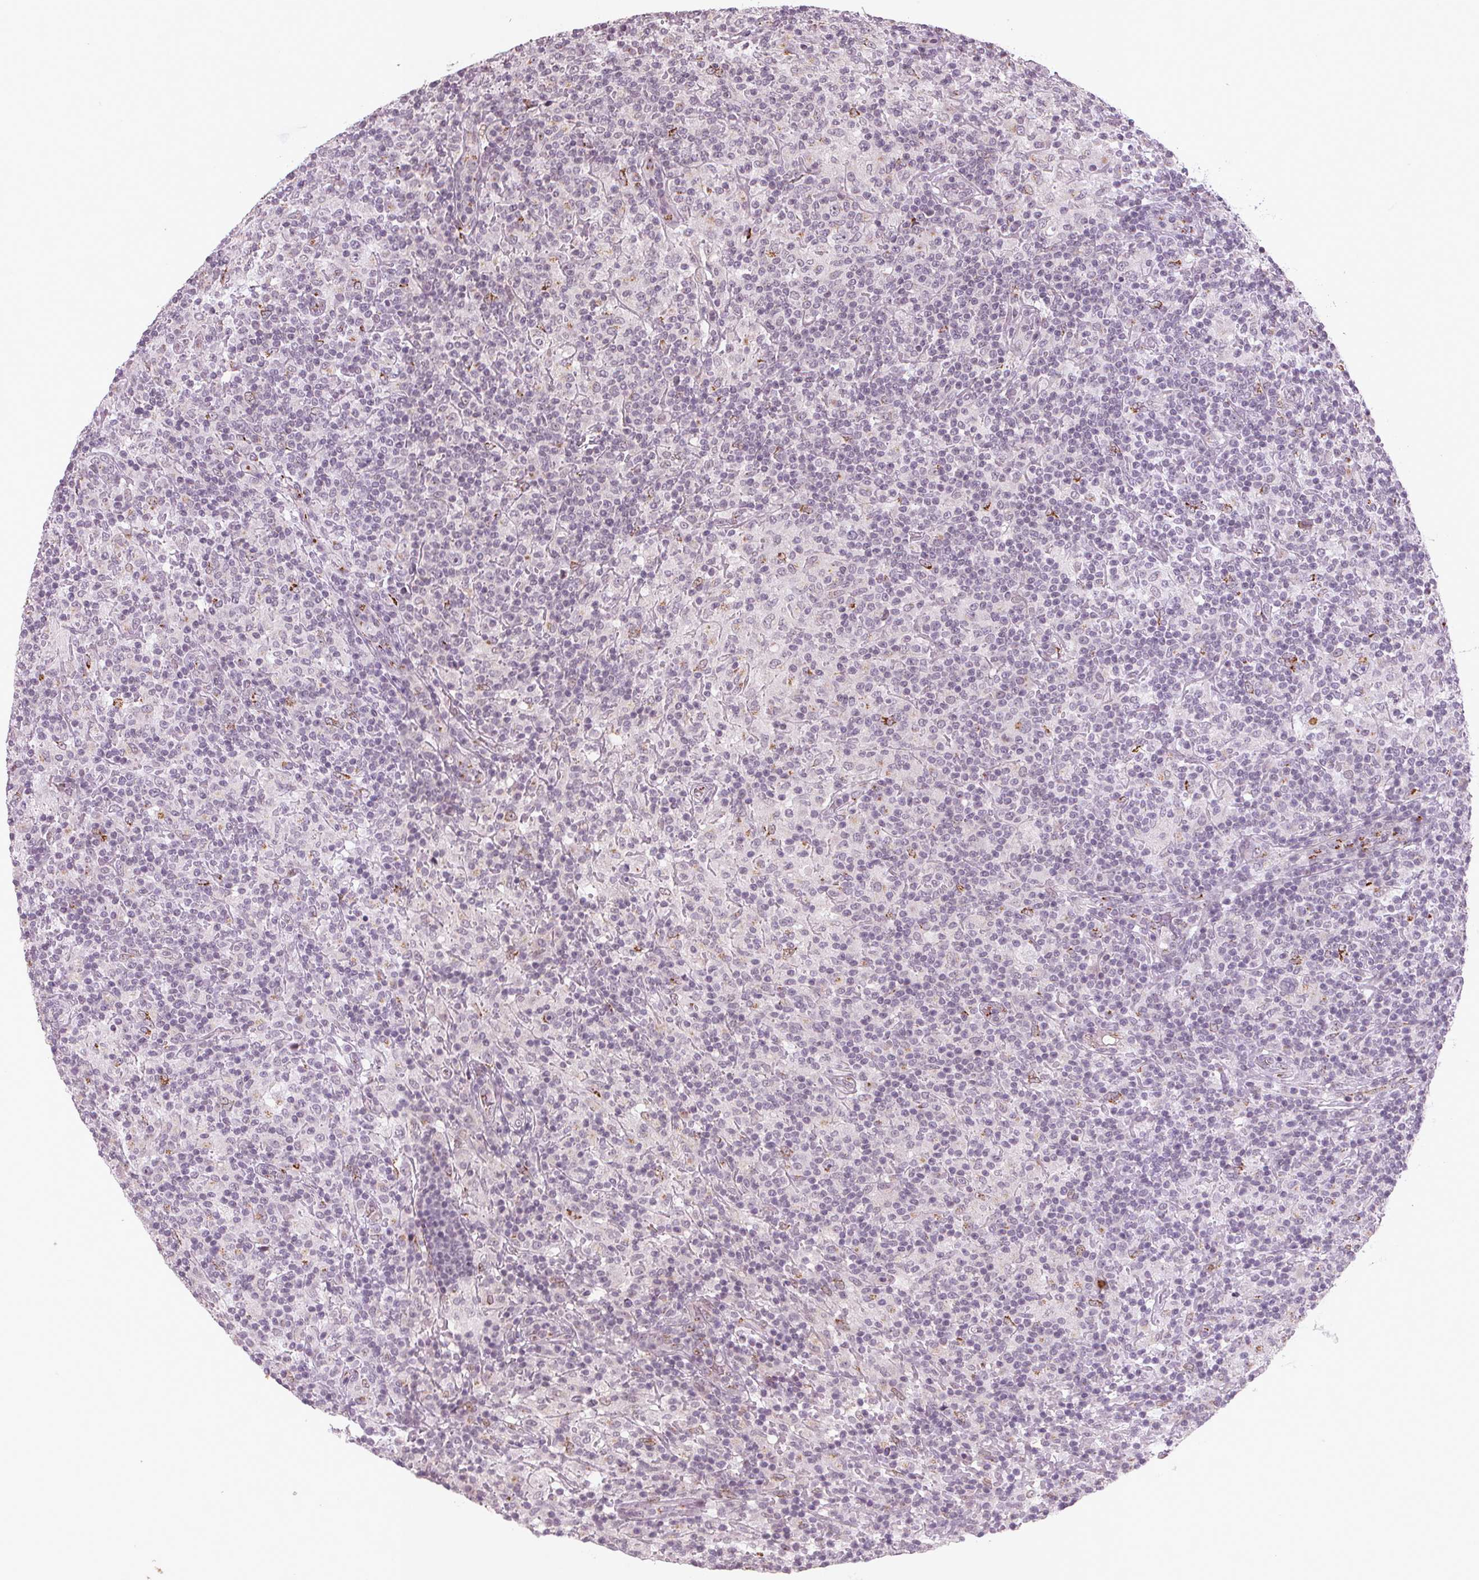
{"staining": {"intensity": "weak", "quantity": "25%-75%", "location": "cytoplasmic/membranous"}, "tissue": "lymphoma", "cell_type": "Tumor cells", "image_type": "cancer", "snomed": [{"axis": "morphology", "description": "Hodgkin's disease, NOS"}, {"axis": "topography", "description": "Lymph node"}], "caption": "Immunohistochemistry staining of Hodgkin's disease, which exhibits low levels of weak cytoplasmic/membranous positivity in about 25%-75% of tumor cells indicating weak cytoplasmic/membranous protein positivity. The staining was performed using DAB (3,3'-diaminobenzidine) (brown) for protein detection and nuclei were counterstained in hematoxylin (blue).", "gene": "RAB22A", "patient": {"sex": "male", "age": 70}}